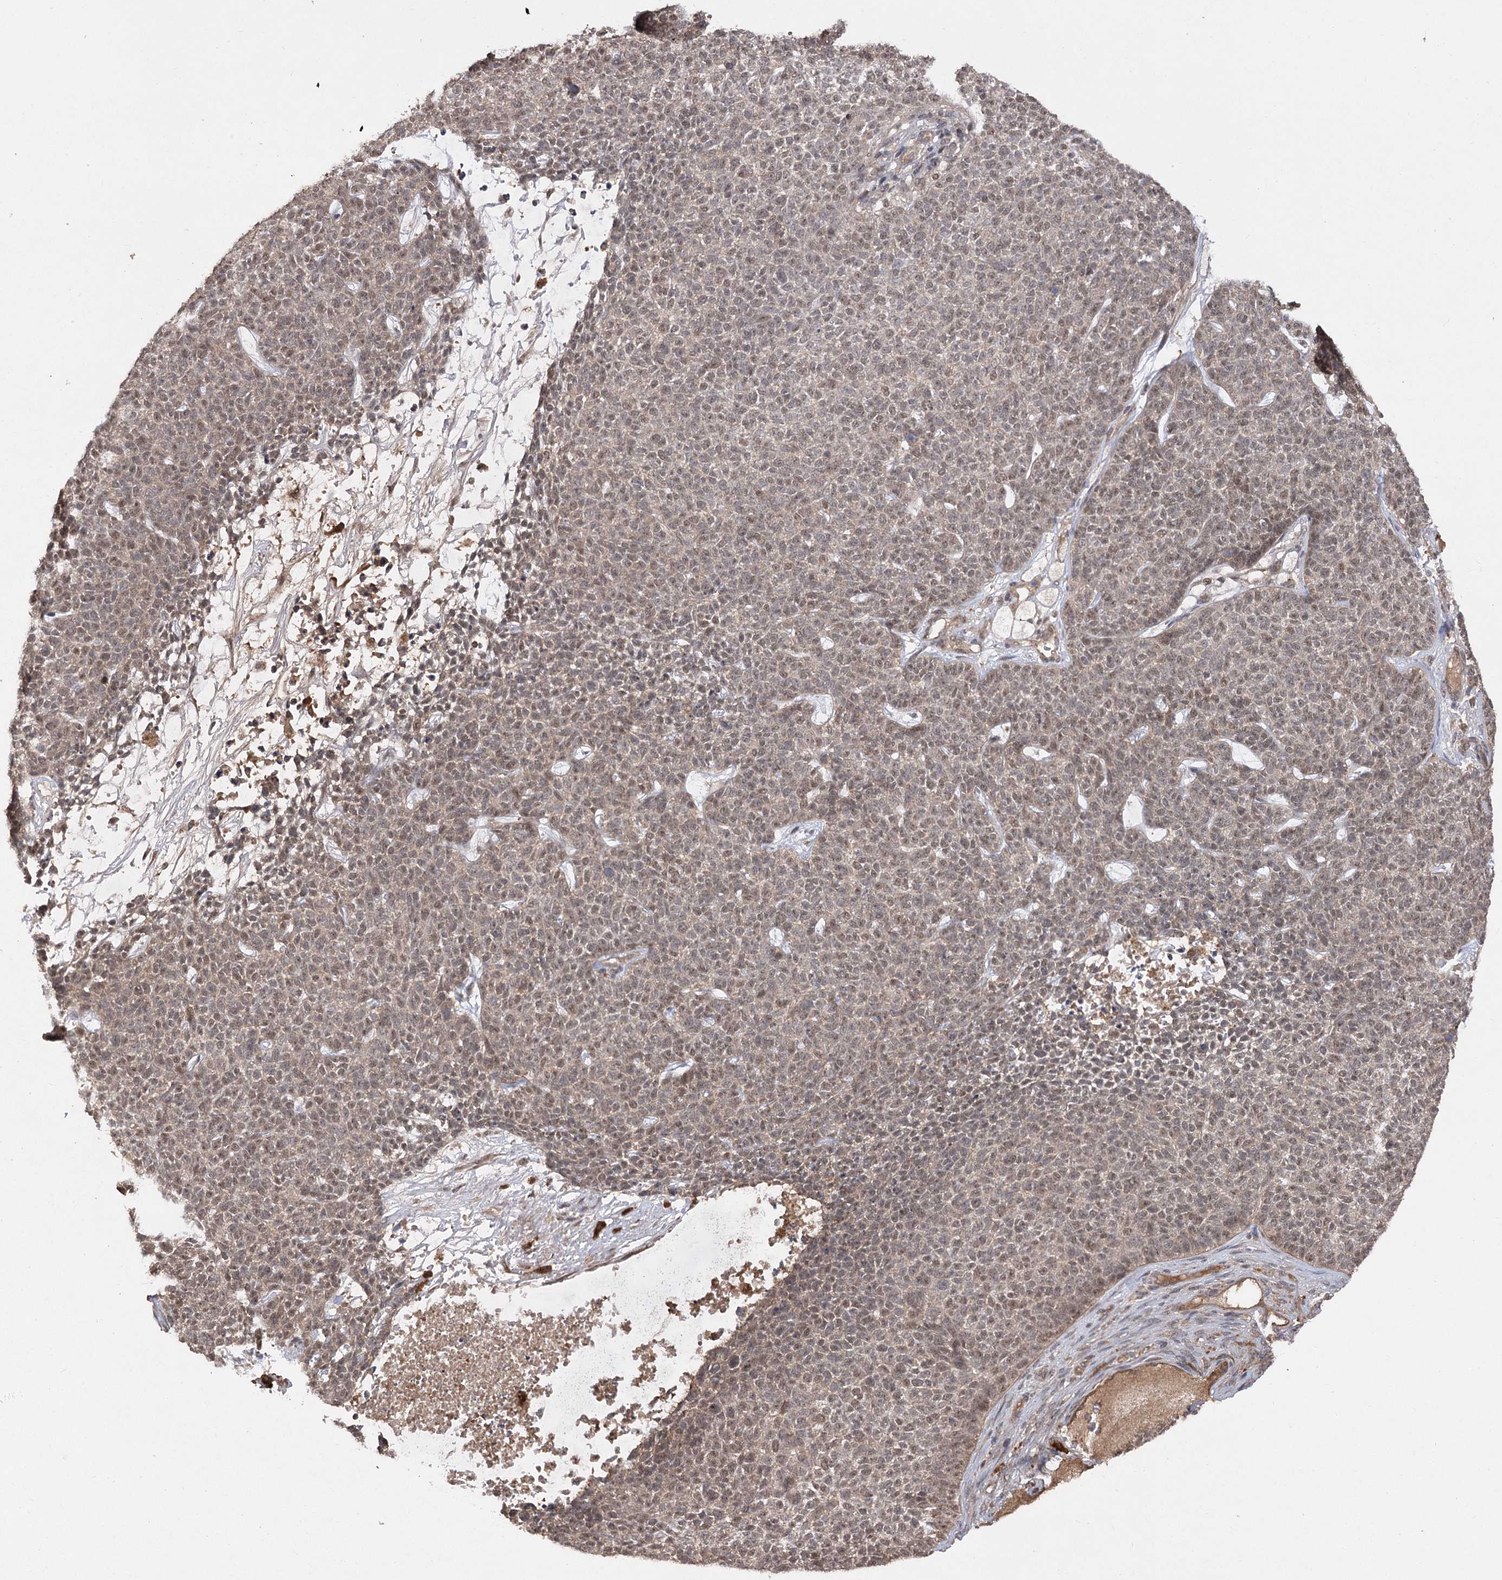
{"staining": {"intensity": "moderate", "quantity": ">75%", "location": "nuclear"}, "tissue": "skin cancer", "cell_type": "Tumor cells", "image_type": "cancer", "snomed": [{"axis": "morphology", "description": "Basal cell carcinoma"}, {"axis": "topography", "description": "Skin"}], "caption": "Immunohistochemistry (IHC) histopathology image of neoplastic tissue: human skin cancer stained using IHC shows medium levels of moderate protein expression localized specifically in the nuclear of tumor cells, appearing as a nuclear brown color.", "gene": "TENM2", "patient": {"sex": "female", "age": 84}}